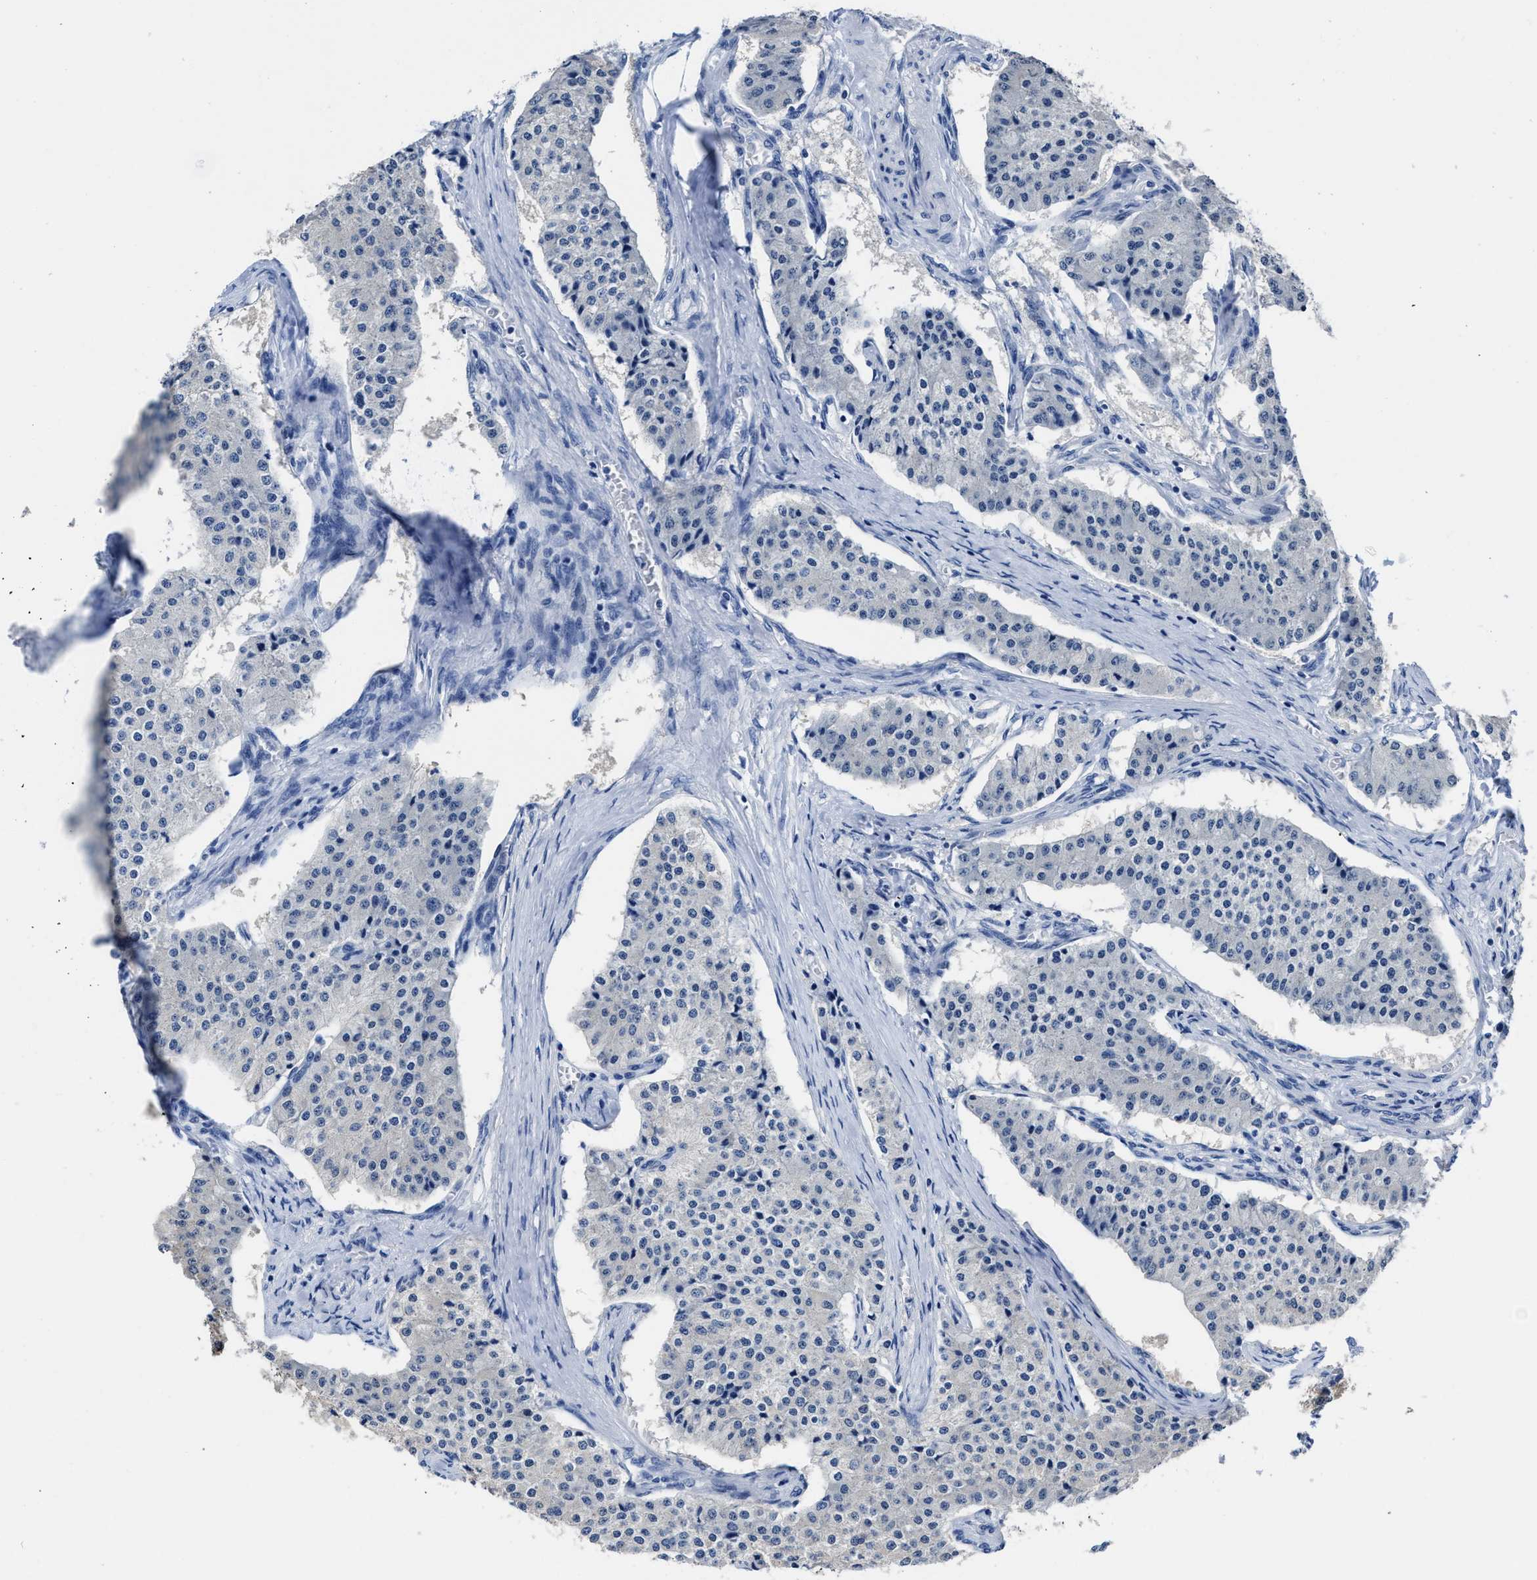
{"staining": {"intensity": "negative", "quantity": "none", "location": "none"}, "tissue": "carcinoid", "cell_type": "Tumor cells", "image_type": "cancer", "snomed": [{"axis": "morphology", "description": "Carcinoid, malignant, NOS"}, {"axis": "topography", "description": "Colon"}], "caption": "Immunohistochemical staining of human carcinoid exhibits no significant positivity in tumor cells.", "gene": "HOOK1", "patient": {"sex": "female", "age": 52}}